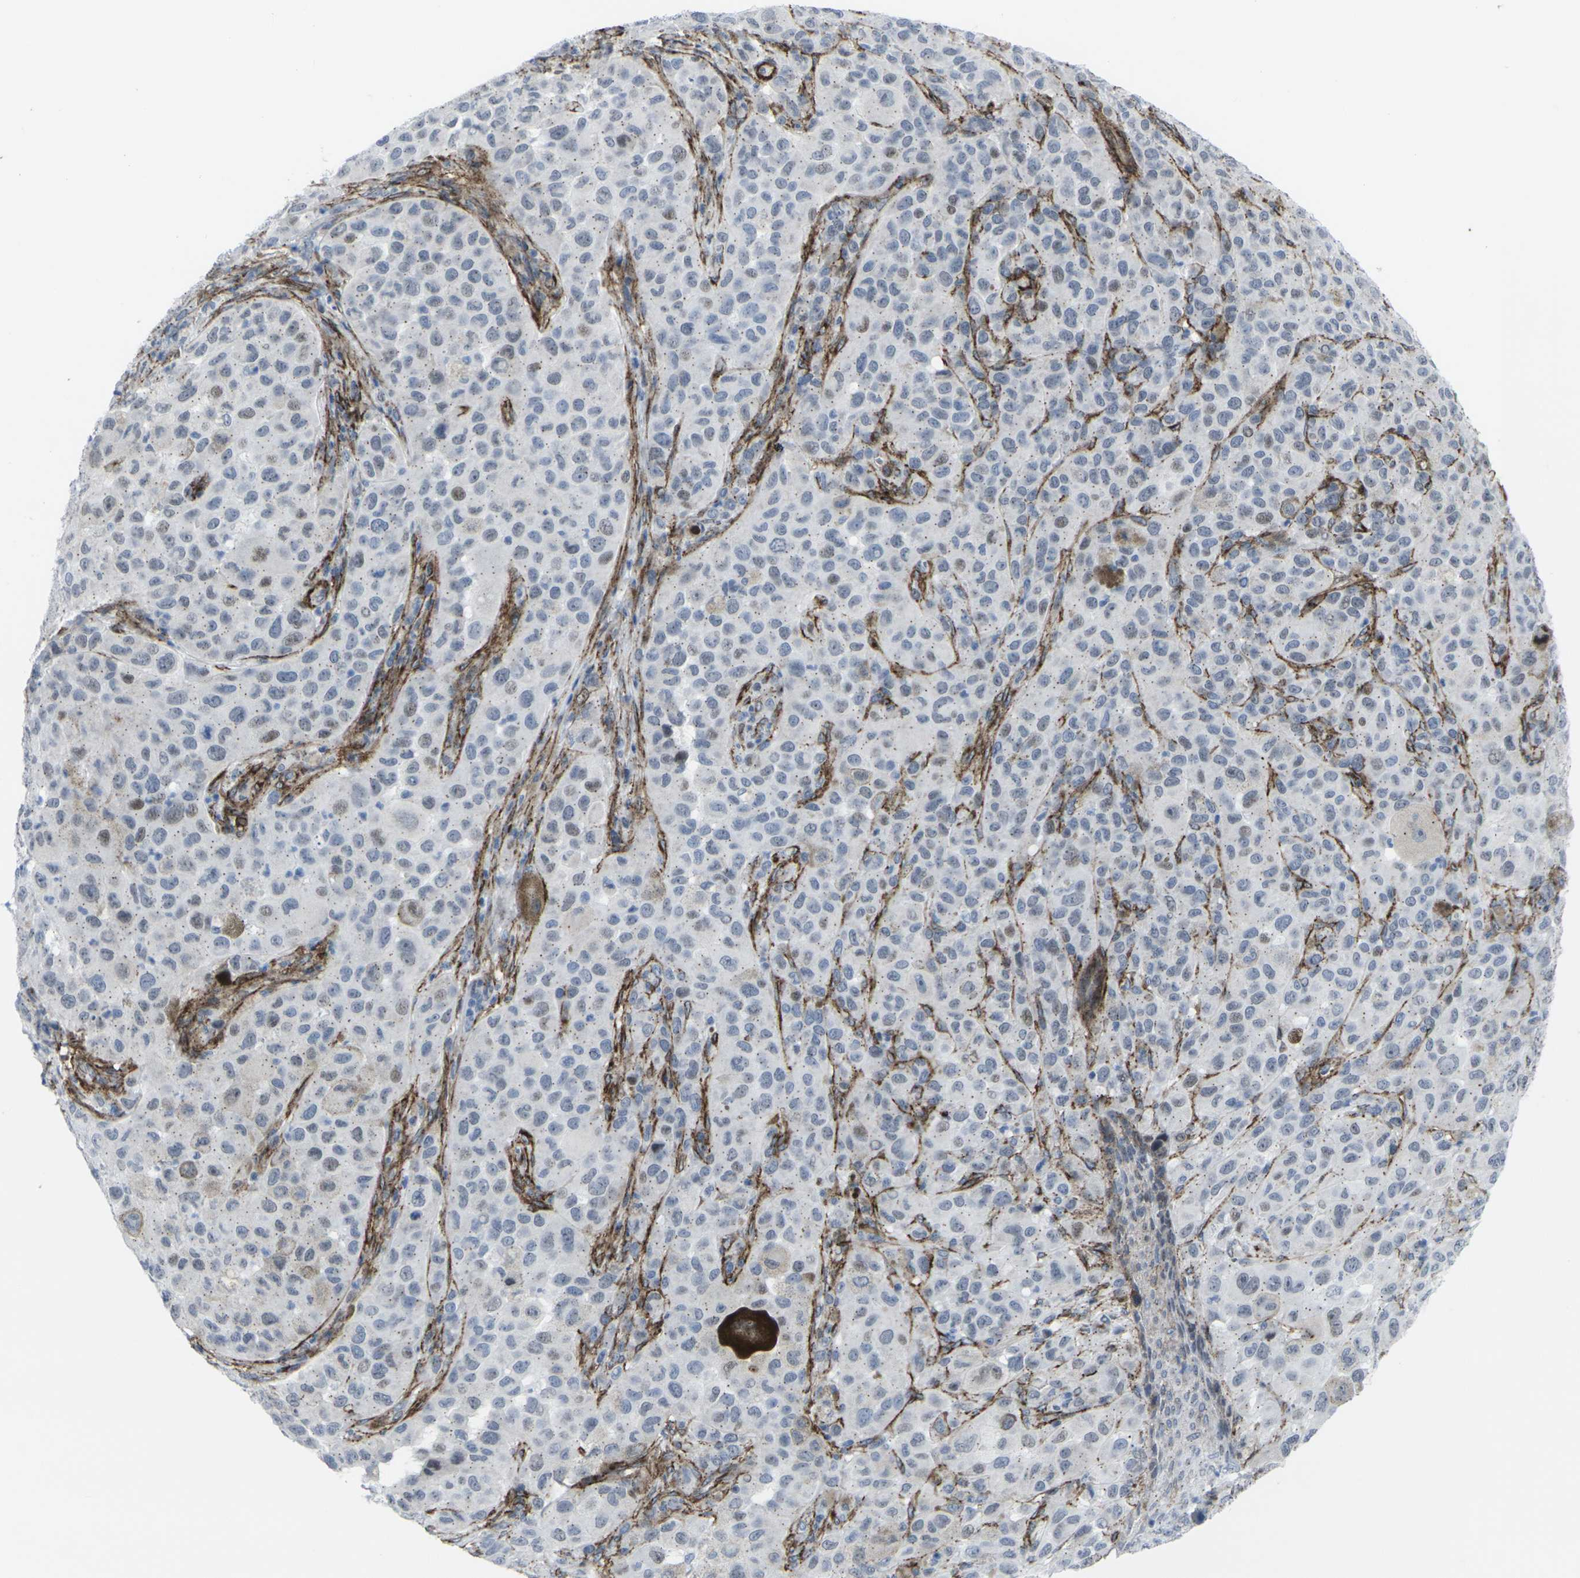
{"staining": {"intensity": "weak", "quantity": "<25%", "location": "cytoplasmic/membranous"}, "tissue": "melanoma", "cell_type": "Tumor cells", "image_type": "cancer", "snomed": [{"axis": "morphology", "description": "Malignant melanoma, NOS"}, {"axis": "topography", "description": "Skin"}], "caption": "Immunohistochemical staining of melanoma displays no significant positivity in tumor cells.", "gene": "CDH11", "patient": {"sex": "male", "age": 96}}